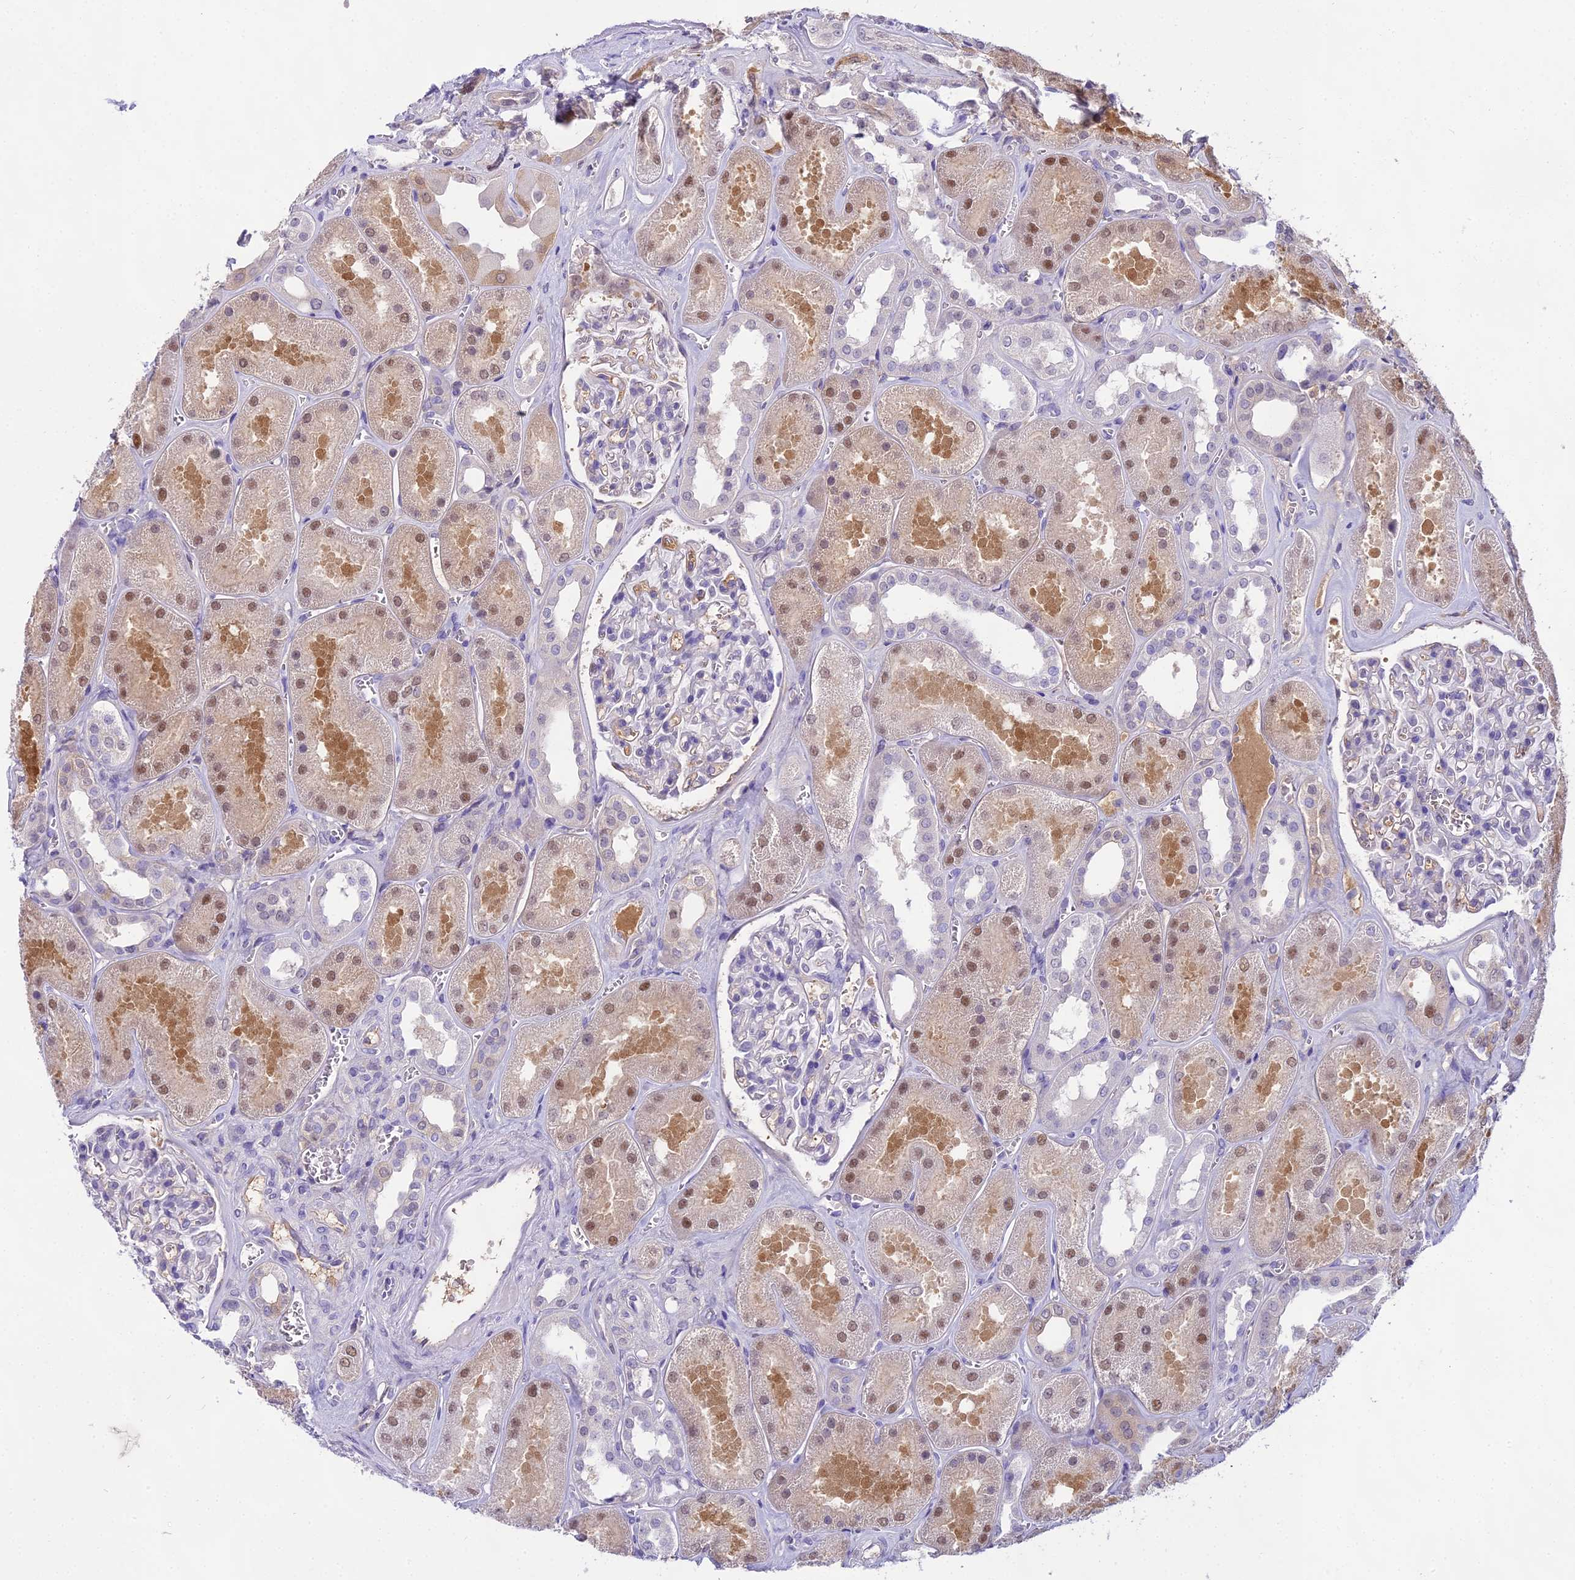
{"staining": {"intensity": "negative", "quantity": "none", "location": "none"}, "tissue": "kidney", "cell_type": "Cells in glomeruli", "image_type": "normal", "snomed": [{"axis": "morphology", "description": "Normal tissue, NOS"}, {"axis": "morphology", "description": "Adenocarcinoma, NOS"}, {"axis": "topography", "description": "Kidney"}], "caption": "High power microscopy histopathology image of an immunohistochemistry (IHC) photomicrograph of unremarkable kidney, revealing no significant expression in cells in glomeruli. (DAB (3,3'-diaminobenzidine) IHC visualized using brightfield microscopy, high magnification).", "gene": "MAT2A", "patient": {"sex": "female", "age": 68}}